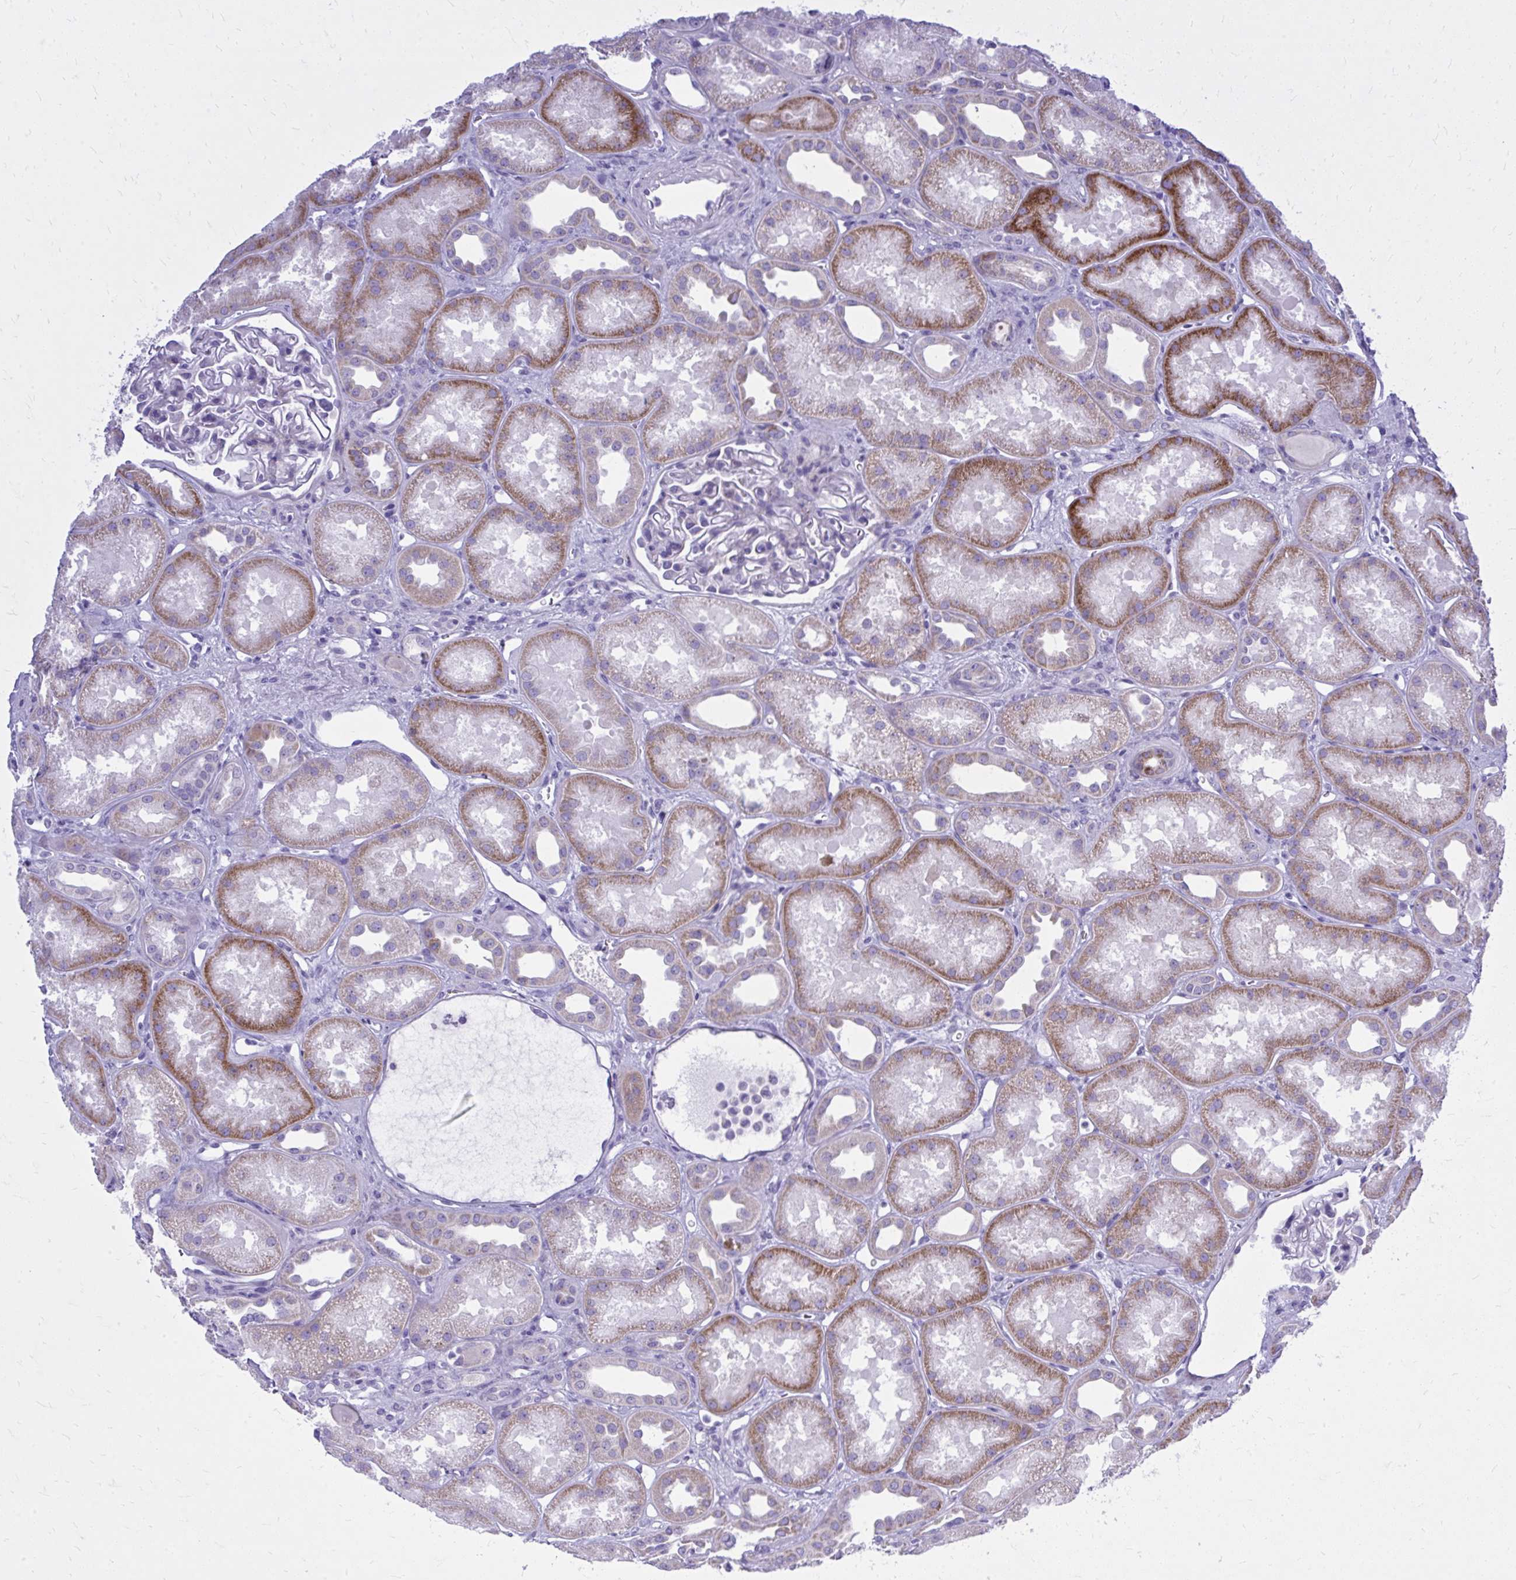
{"staining": {"intensity": "negative", "quantity": "none", "location": "none"}, "tissue": "kidney", "cell_type": "Cells in glomeruli", "image_type": "normal", "snomed": [{"axis": "morphology", "description": "Normal tissue, NOS"}, {"axis": "topography", "description": "Kidney"}], "caption": "Kidney stained for a protein using IHC demonstrates no staining cells in glomeruli.", "gene": "BCL6B", "patient": {"sex": "male", "age": 61}}